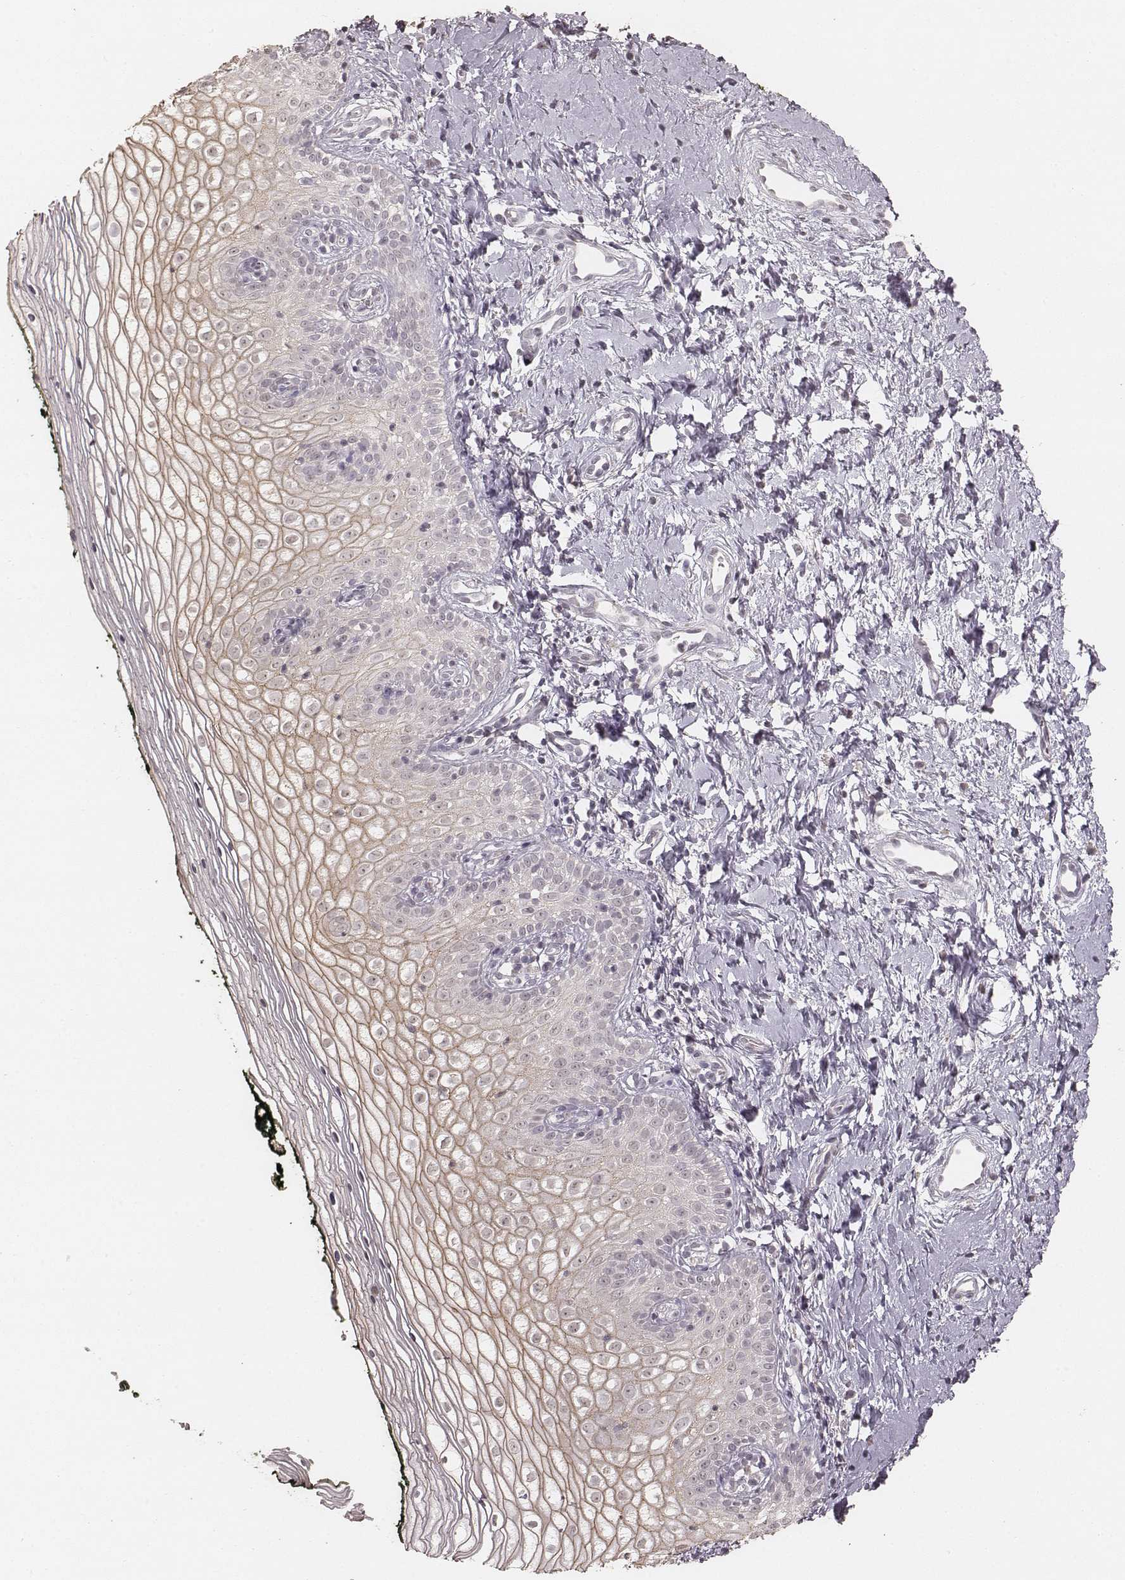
{"staining": {"intensity": "moderate", "quantity": "<25%", "location": "cytoplasmic/membranous"}, "tissue": "vagina", "cell_type": "Squamous epithelial cells", "image_type": "normal", "snomed": [{"axis": "morphology", "description": "Normal tissue, NOS"}, {"axis": "topography", "description": "Vagina"}], "caption": "Unremarkable vagina displays moderate cytoplasmic/membranous staining in approximately <25% of squamous epithelial cells, visualized by immunohistochemistry.", "gene": "LY6K", "patient": {"sex": "female", "age": 47}}